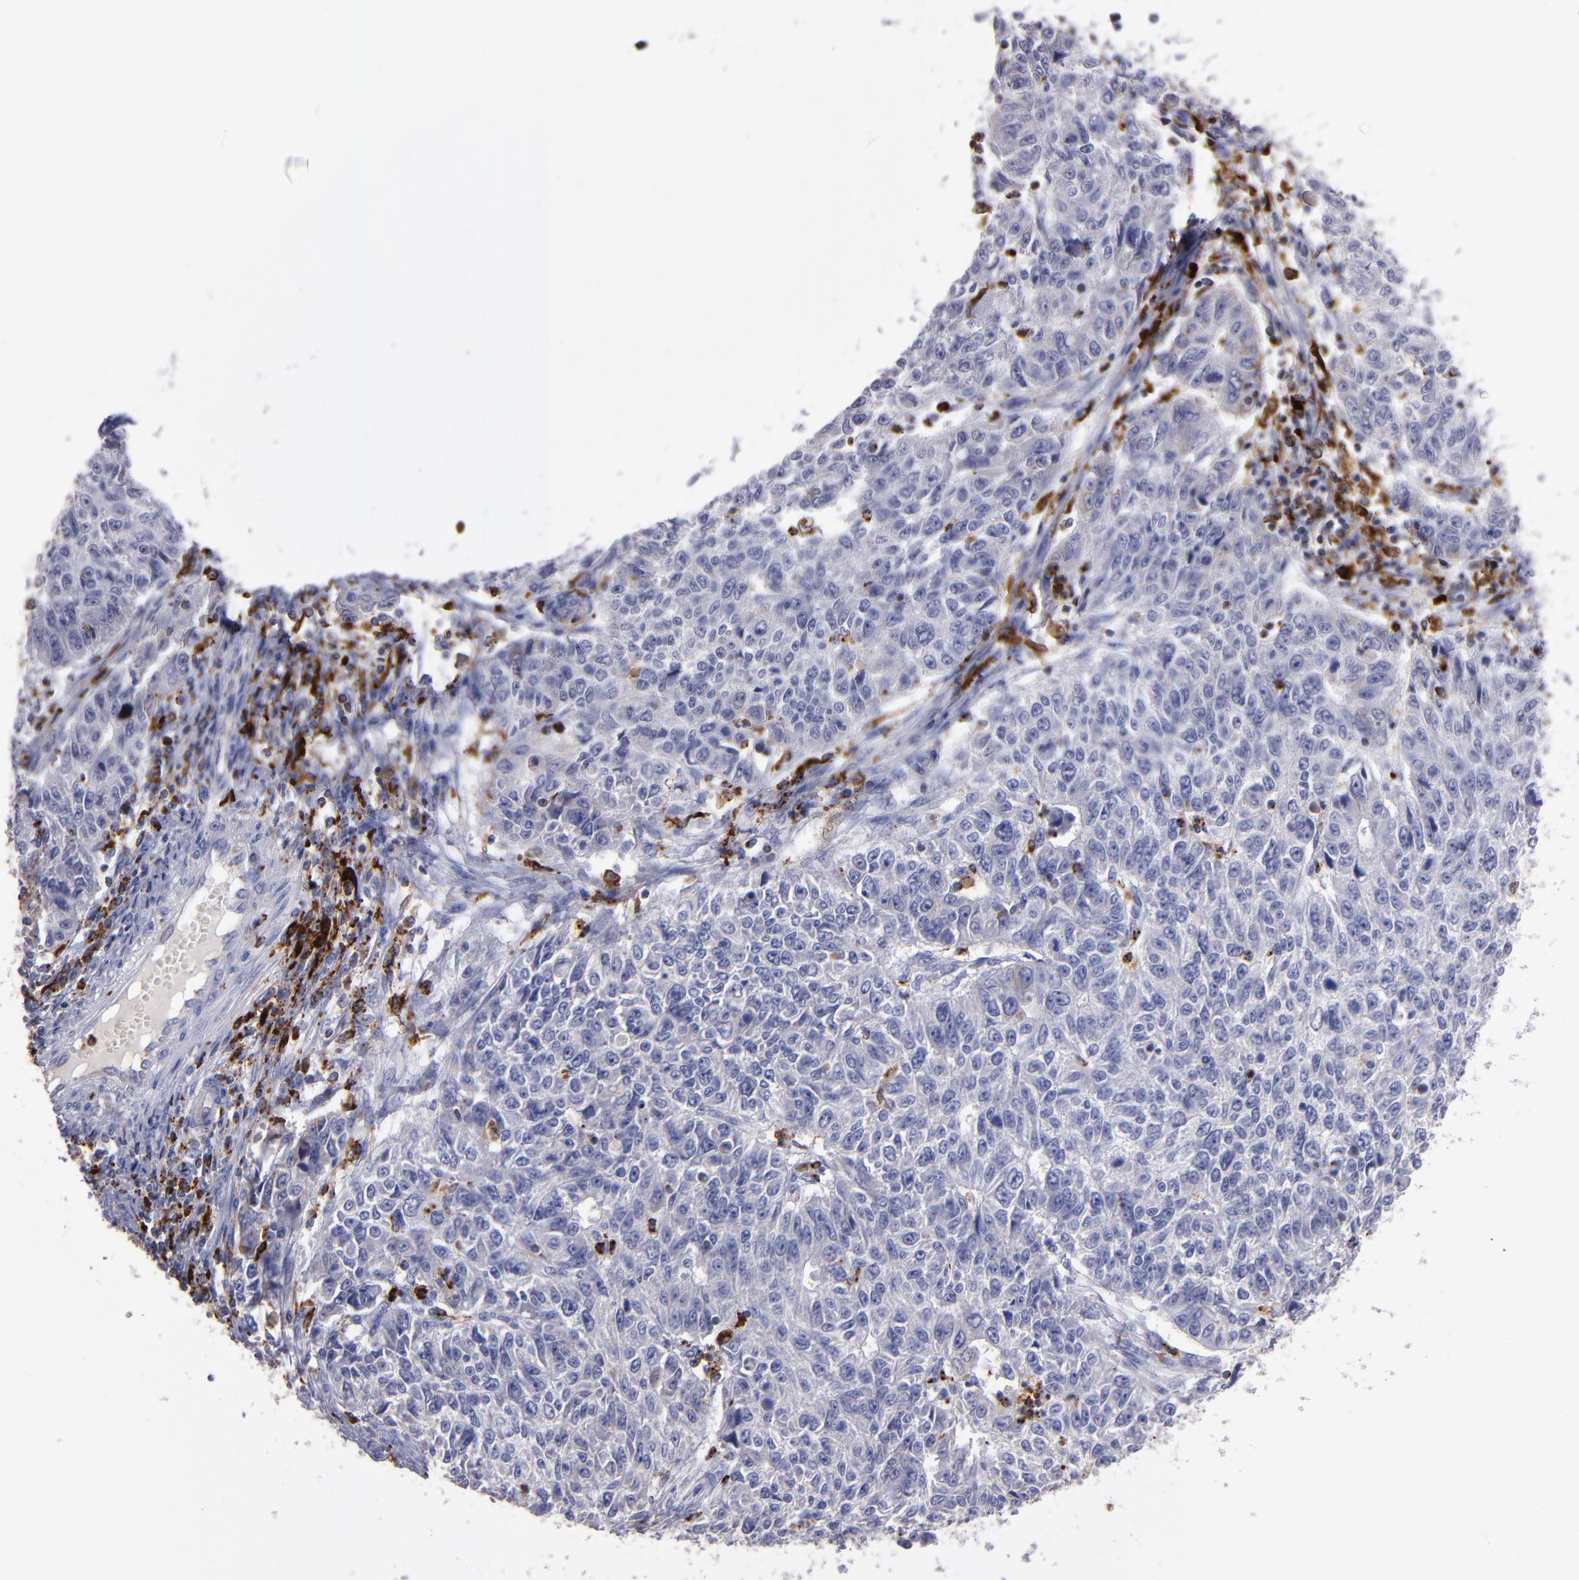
{"staining": {"intensity": "negative", "quantity": "none", "location": "none"}, "tissue": "endometrial cancer", "cell_type": "Tumor cells", "image_type": "cancer", "snomed": [{"axis": "morphology", "description": "Adenocarcinoma, NOS"}, {"axis": "topography", "description": "Endometrium"}], "caption": "Tumor cells are negative for brown protein staining in endometrial cancer (adenocarcinoma).", "gene": "CTSS", "patient": {"sex": "female", "age": 42}}